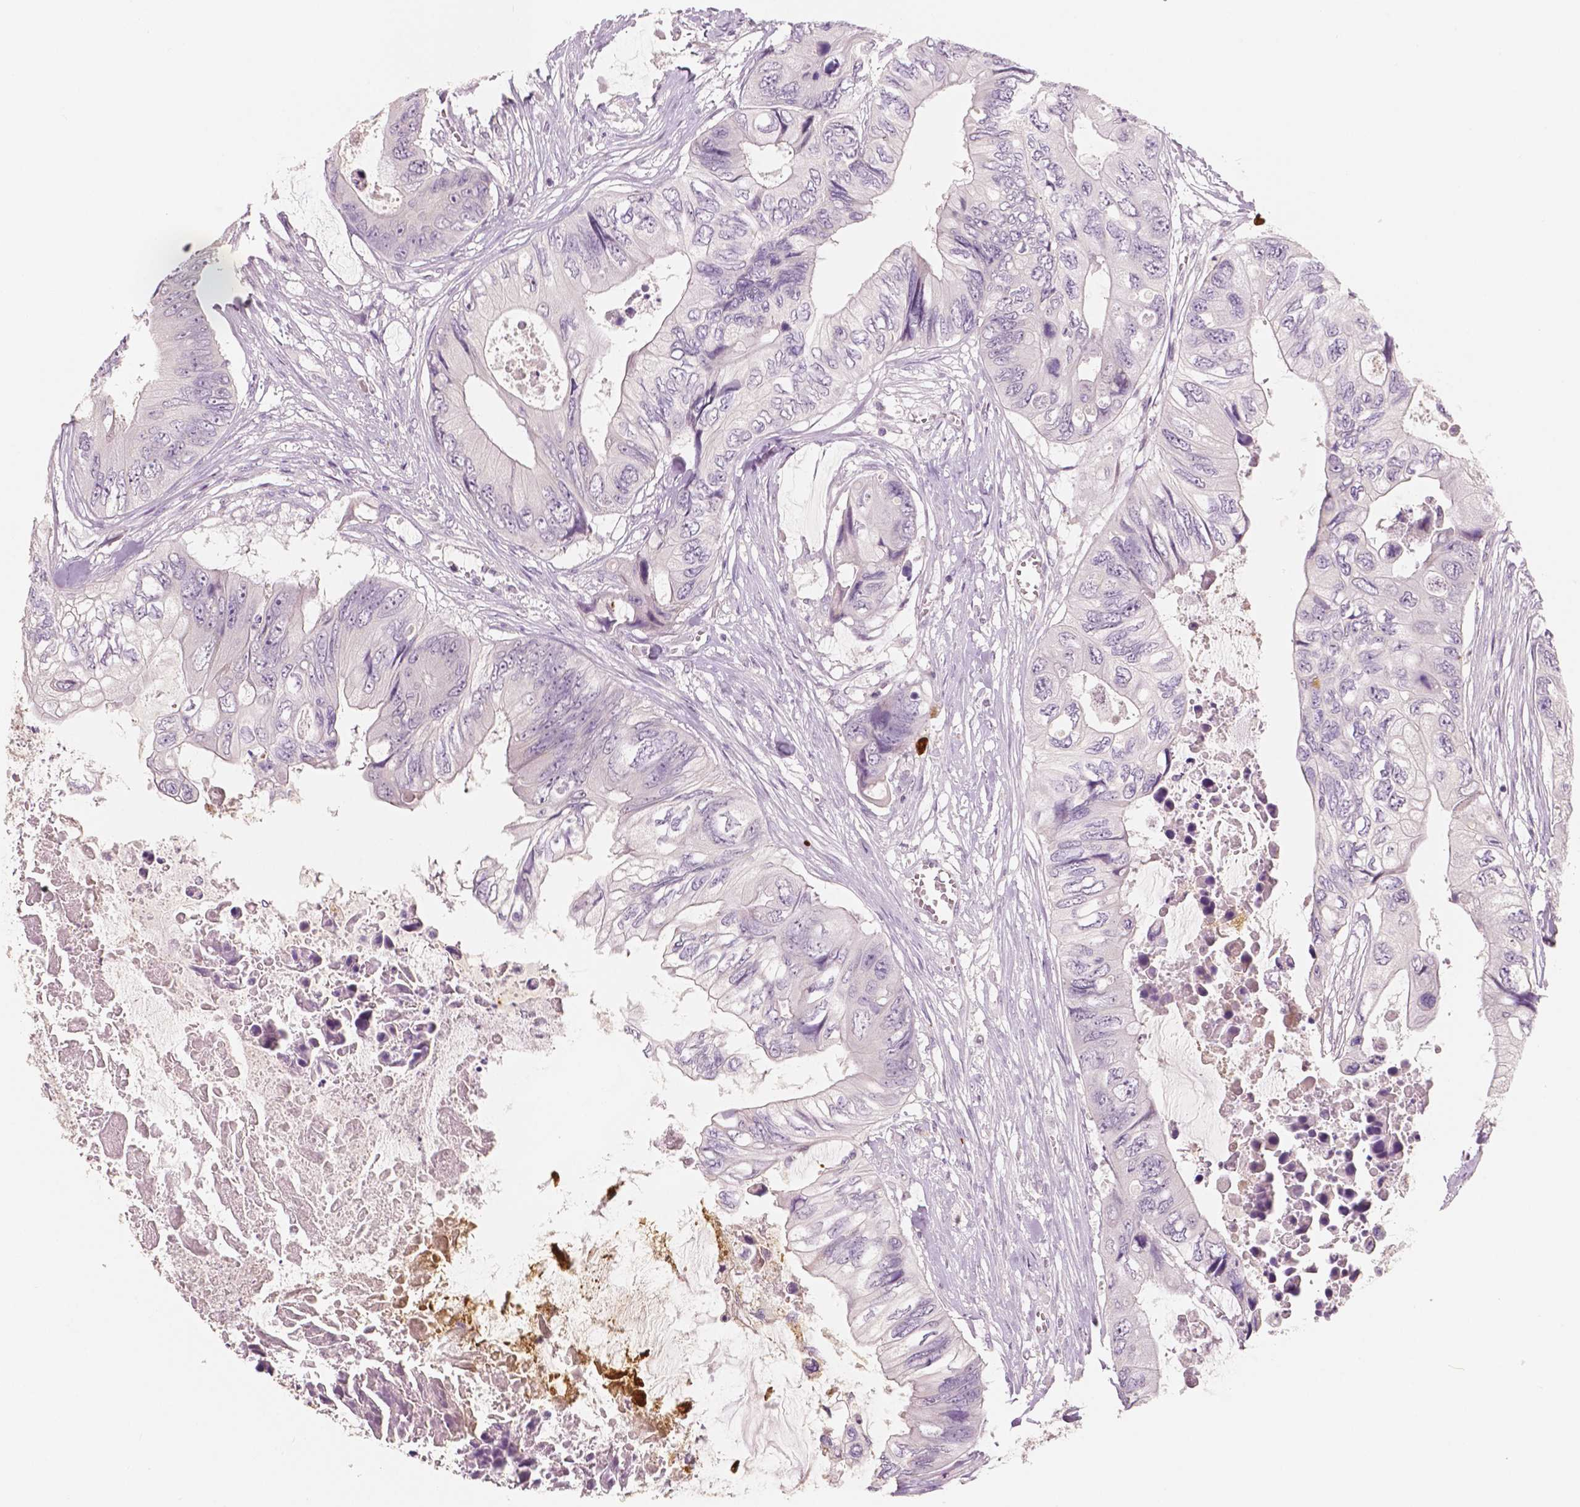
{"staining": {"intensity": "weak", "quantity": "<25%", "location": "nuclear"}, "tissue": "colorectal cancer", "cell_type": "Tumor cells", "image_type": "cancer", "snomed": [{"axis": "morphology", "description": "Adenocarcinoma, NOS"}, {"axis": "topography", "description": "Rectum"}], "caption": "Immunohistochemistry of human colorectal cancer (adenocarcinoma) exhibits no expression in tumor cells.", "gene": "APOA4", "patient": {"sex": "male", "age": 63}}